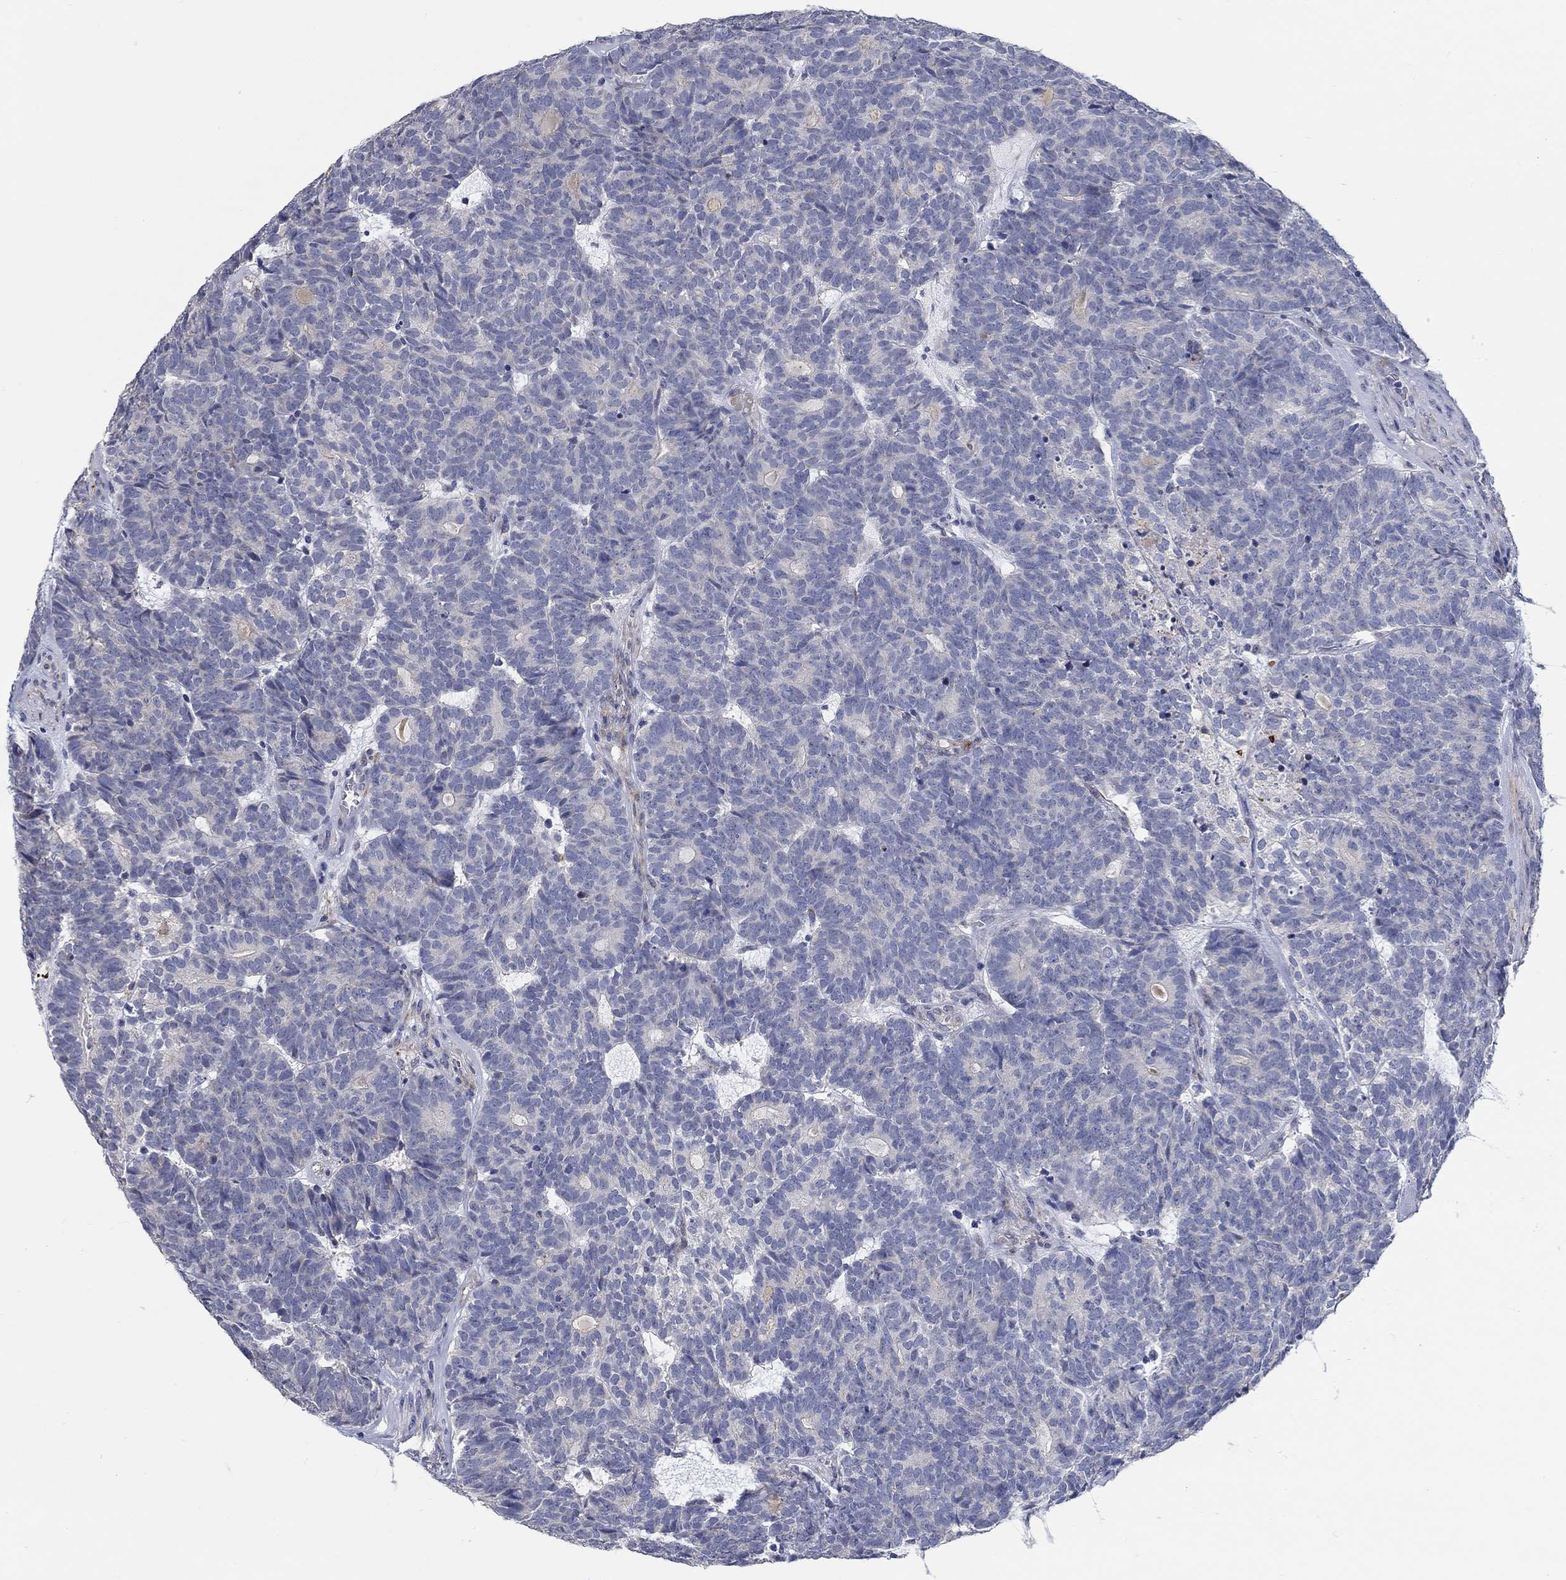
{"staining": {"intensity": "negative", "quantity": "none", "location": "none"}, "tissue": "head and neck cancer", "cell_type": "Tumor cells", "image_type": "cancer", "snomed": [{"axis": "morphology", "description": "Adenocarcinoma, NOS"}, {"axis": "topography", "description": "Head-Neck"}], "caption": "Tumor cells show no significant positivity in head and neck cancer.", "gene": "SMIM18", "patient": {"sex": "female", "age": 81}}